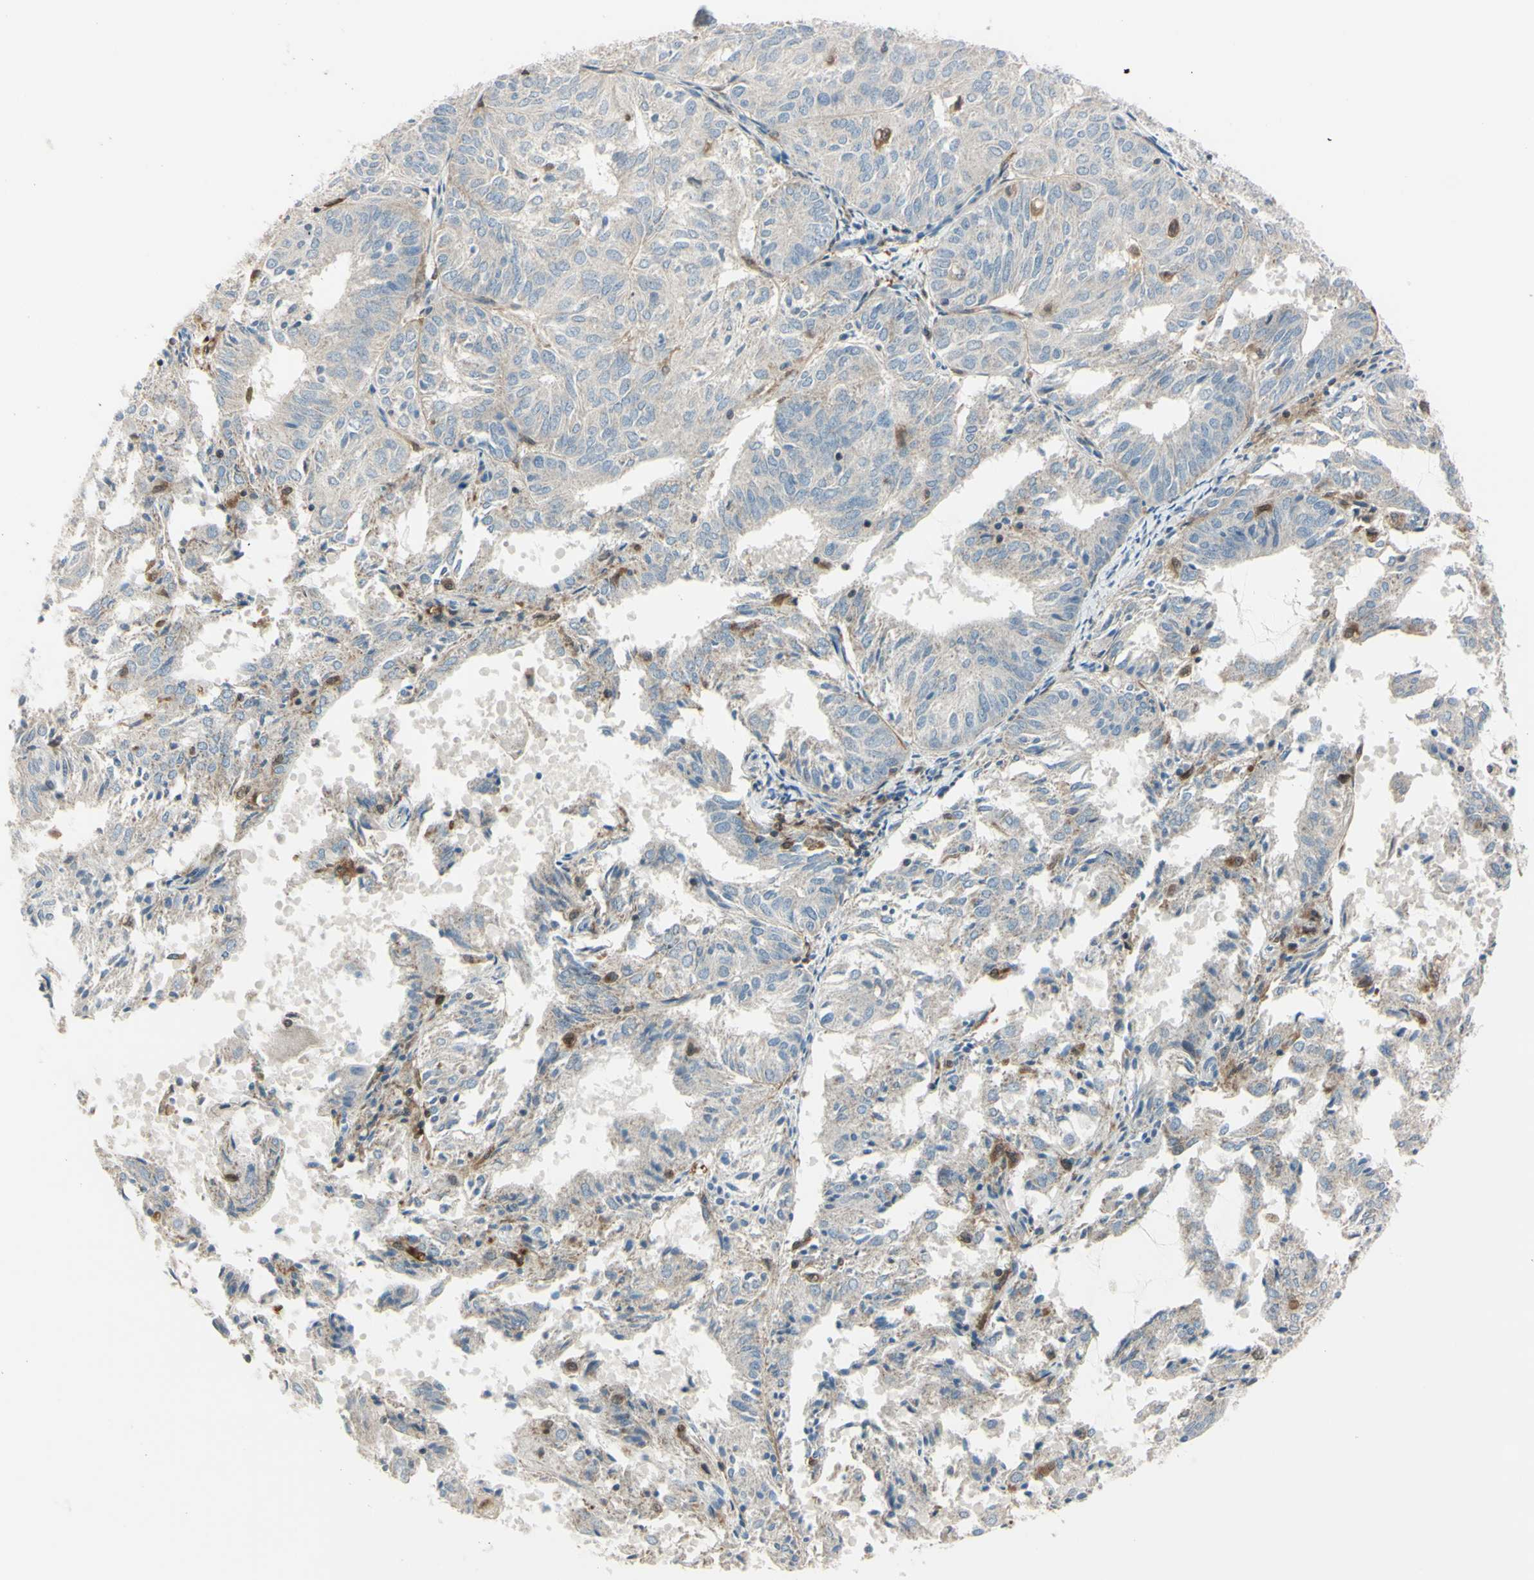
{"staining": {"intensity": "weak", "quantity": ">75%", "location": "cytoplasmic/membranous"}, "tissue": "endometrial cancer", "cell_type": "Tumor cells", "image_type": "cancer", "snomed": [{"axis": "morphology", "description": "Adenocarcinoma, NOS"}, {"axis": "topography", "description": "Uterus"}], "caption": "Brown immunohistochemical staining in human adenocarcinoma (endometrial) shows weak cytoplasmic/membranous positivity in about >75% of tumor cells.", "gene": "CYRIB", "patient": {"sex": "female", "age": 60}}